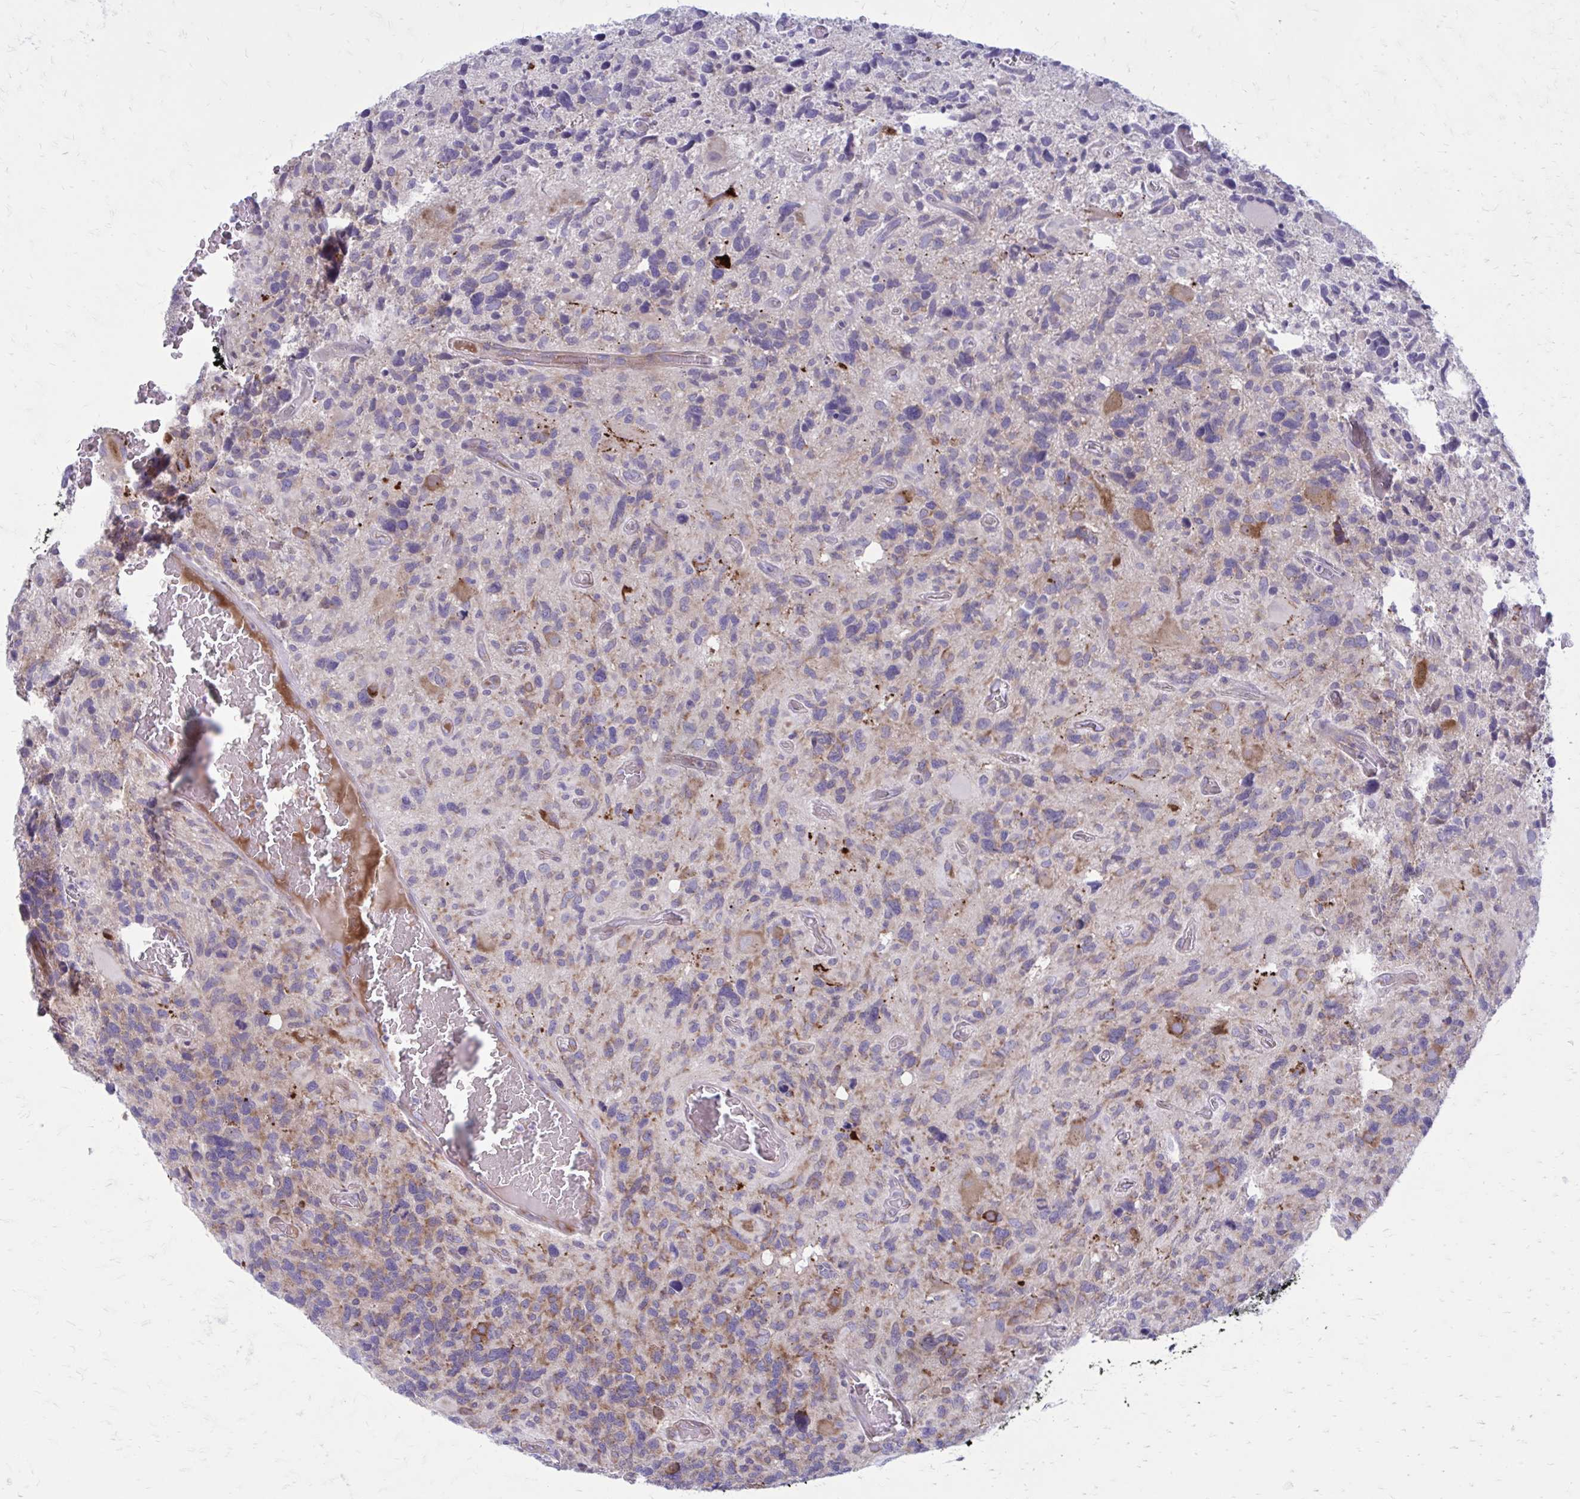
{"staining": {"intensity": "moderate", "quantity": "25%-75%", "location": "cytoplasmic/membranous"}, "tissue": "glioma", "cell_type": "Tumor cells", "image_type": "cancer", "snomed": [{"axis": "morphology", "description": "Glioma, malignant, High grade"}, {"axis": "topography", "description": "Brain"}], "caption": "DAB (3,3'-diaminobenzidine) immunohistochemical staining of human glioma reveals moderate cytoplasmic/membranous protein positivity in about 25%-75% of tumor cells. (Stains: DAB (3,3'-diaminobenzidine) in brown, nuclei in blue, Microscopy: brightfield microscopy at high magnification).", "gene": "GIGYF2", "patient": {"sex": "male", "age": 49}}